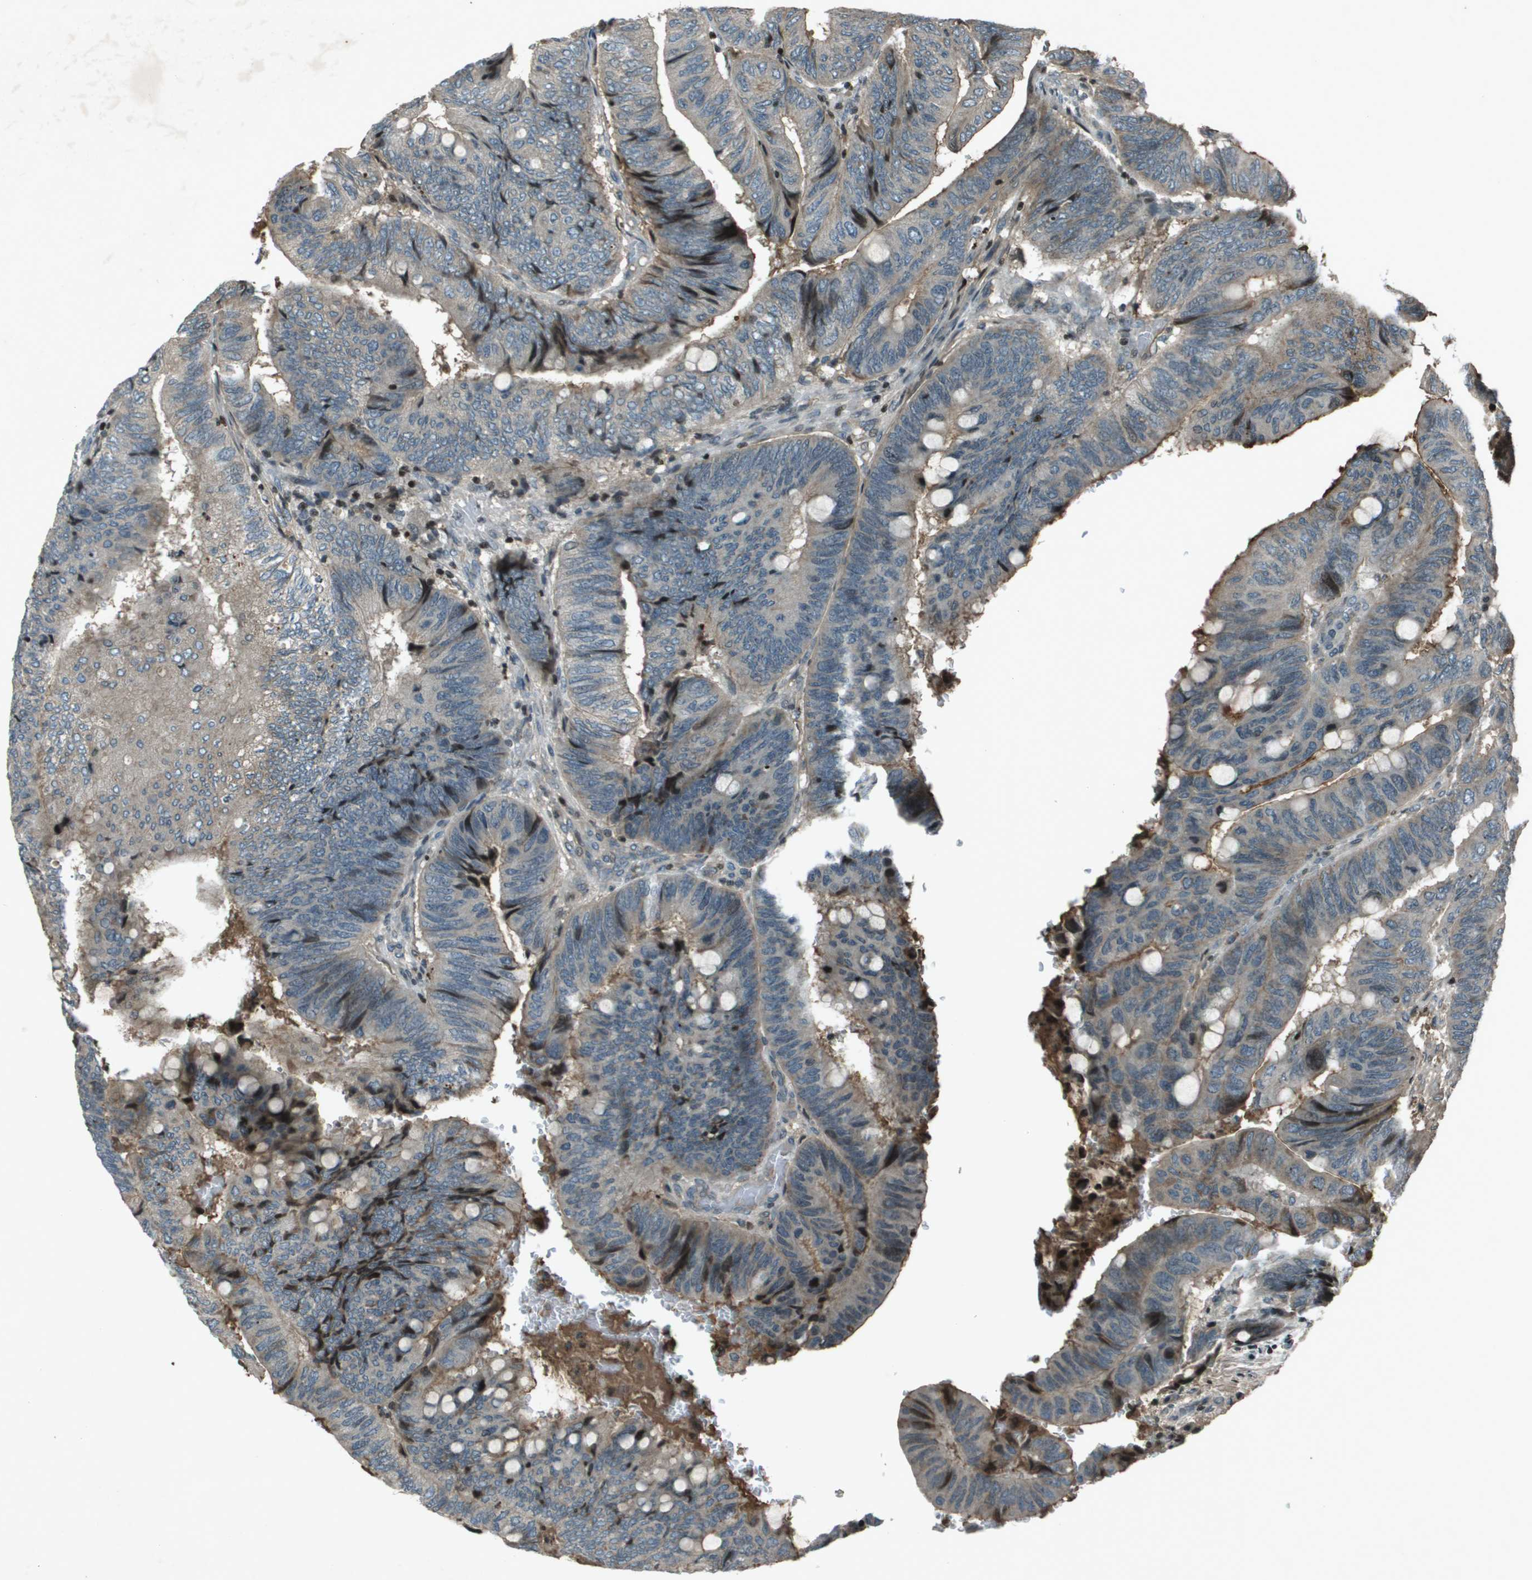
{"staining": {"intensity": "weak", "quantity": "<25%", "location": "cytoplasmic/membranous"}, "tissue": "colorectal cancer", "cell_type": "Tumor cells", "image_type": "cancer", "snomed": [{"axis": "morphology", "description": "Normal tissue, NOS"}, {"axis": "morphology", "description": "Adenocarcinoma, NOS"}, {"axis": "topography", "description": "Rectum"}, {"axis": "topography", "description": "Peripheral nerve tissue"}], "caption": "Human adenocarcinoma (colorectal) stained for a protein using immunohistochemistry (IHC) reveals no staining in tumor cells.", "gene": "CXCL12", "patient": {"sex": "male", "age": 92}}